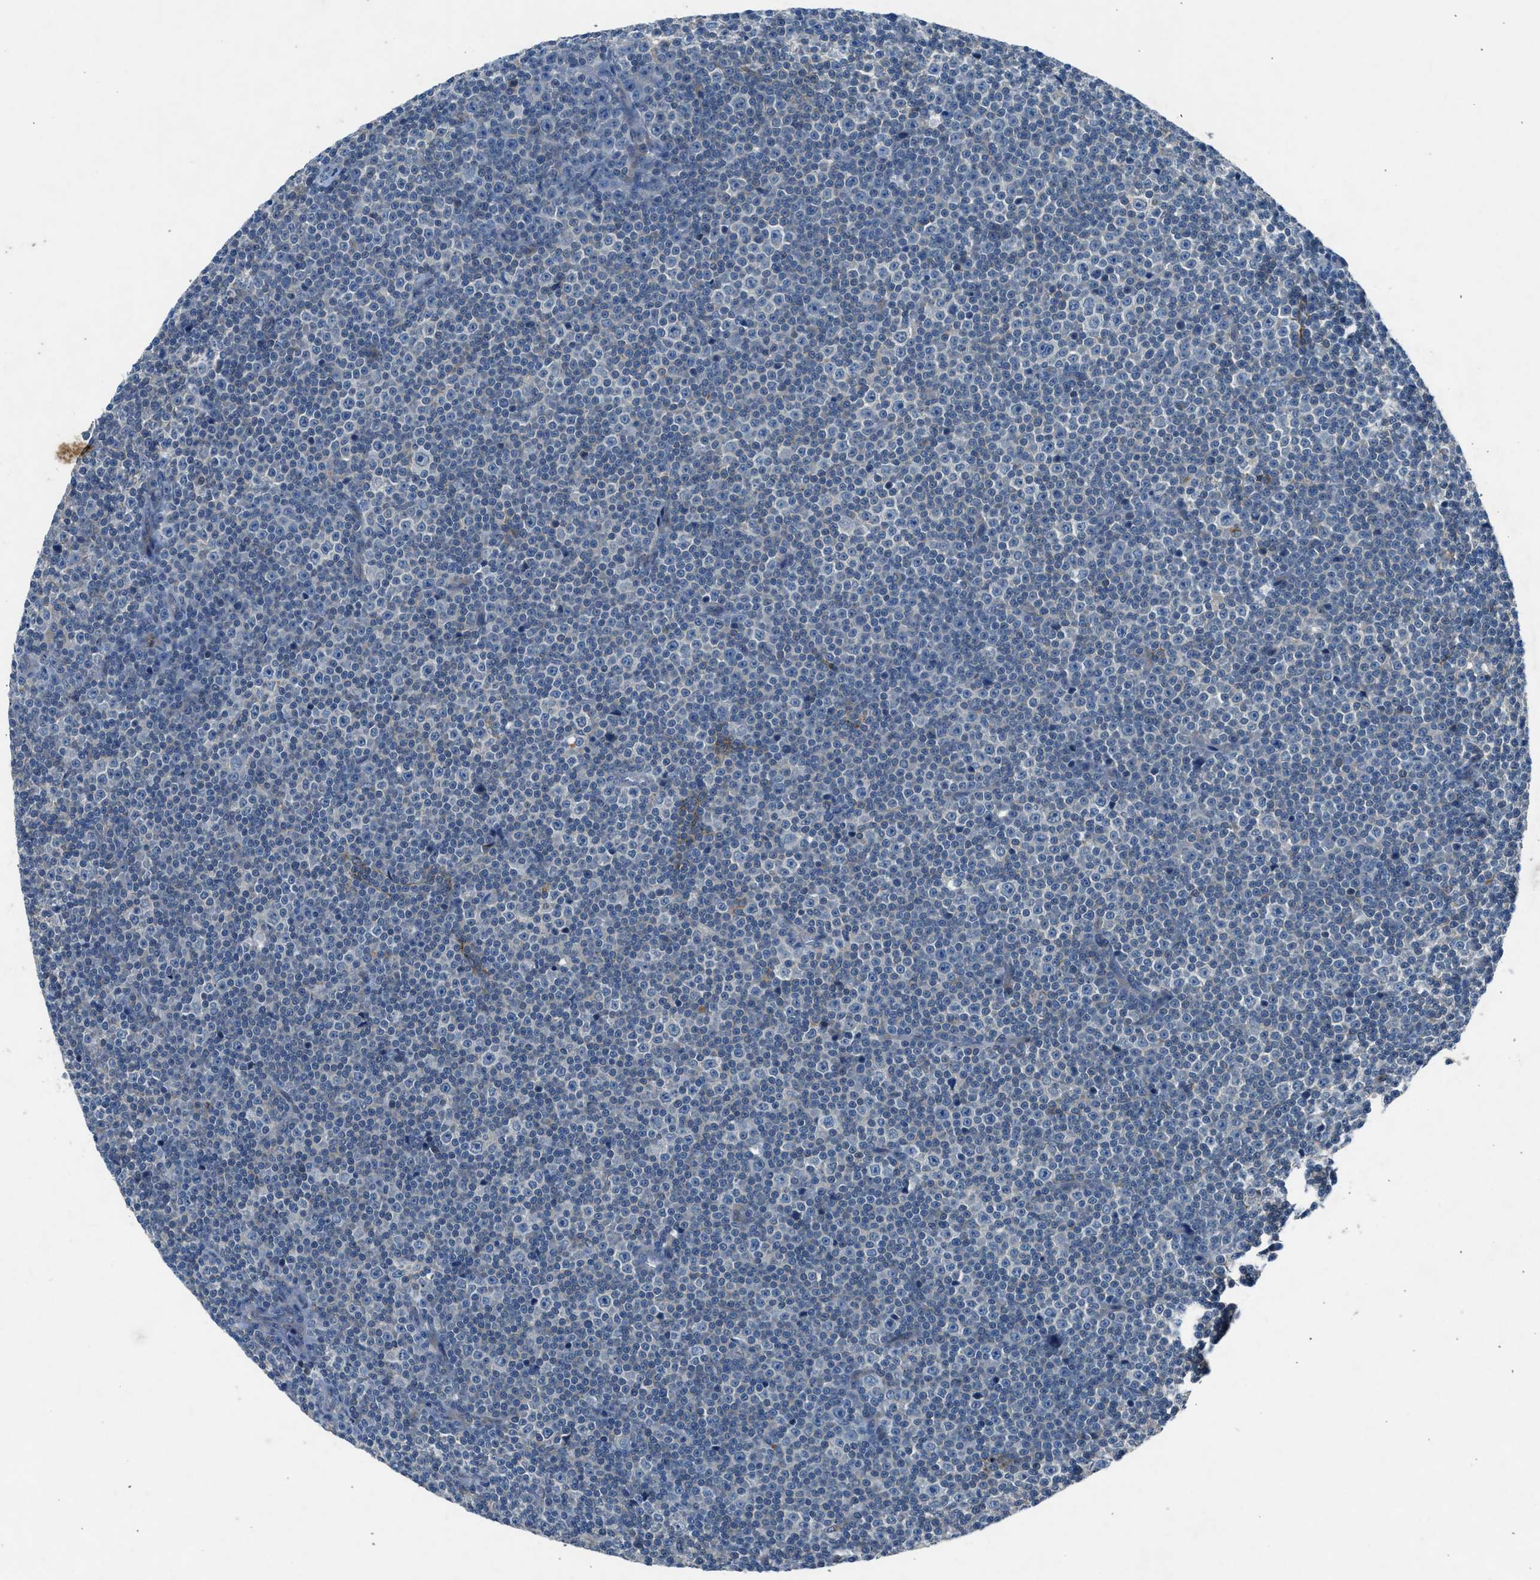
{"staining": {"intensity": "negative", "quantity": "none", "location": "none"}, "tissue": "lymphoma", "cell_type": "Tumor cells", "image_type": "cancer", "snomed": [{"axis": "morphology", "description": "Malignant lymphoma, non-Hodgkin's type, Low grade"}, {"axis": "topography", "description": "Lymph node"}], "caption": "Immunohistochemistry of human lymphoma shows no expression in tumor cells.", "gene": "BMP1", "patient": {"sex": "female", "age": 67}}